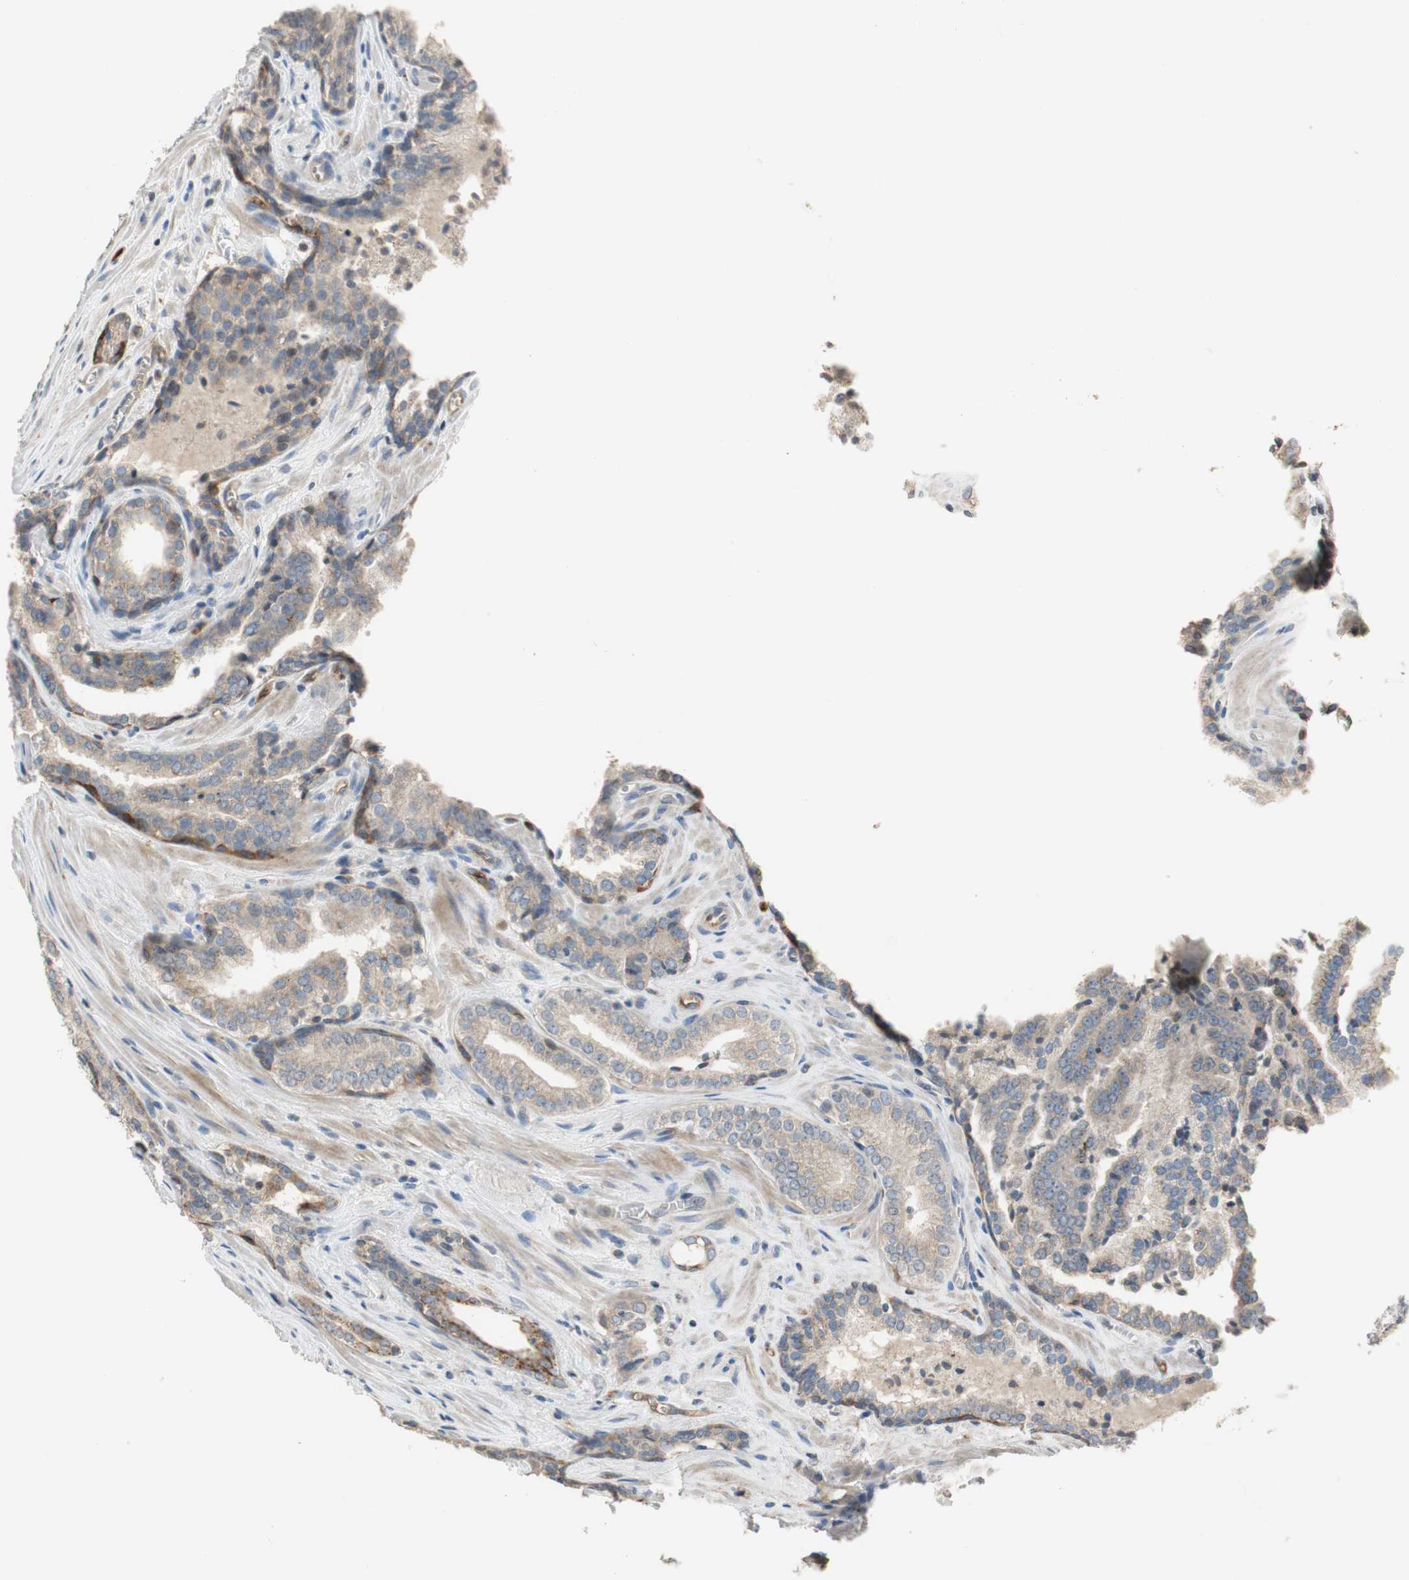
{"staining": {"intensity": "moderate", "quantity": "<25%", "location": "cytoplasmic/membranous"}, "tissue": "prostate cancer", "cell_type": "Tumor cells", "image_type": "cancer", "snomed": [{"axis": "morphology", "description": "Adenocarcinoma, Low grade"}, {"axis": "topography", "description": "Prostate"}], "caption": "IHC micrograph of human prostate low-grade adenocarcinoma stained for a protein (brown), which exhibits low levels of moderate cytoplasmic/membranous staining in about <25% of tumor cells.", "gene": "ALPL", "patient": {"sex": "male", "age": 60}}